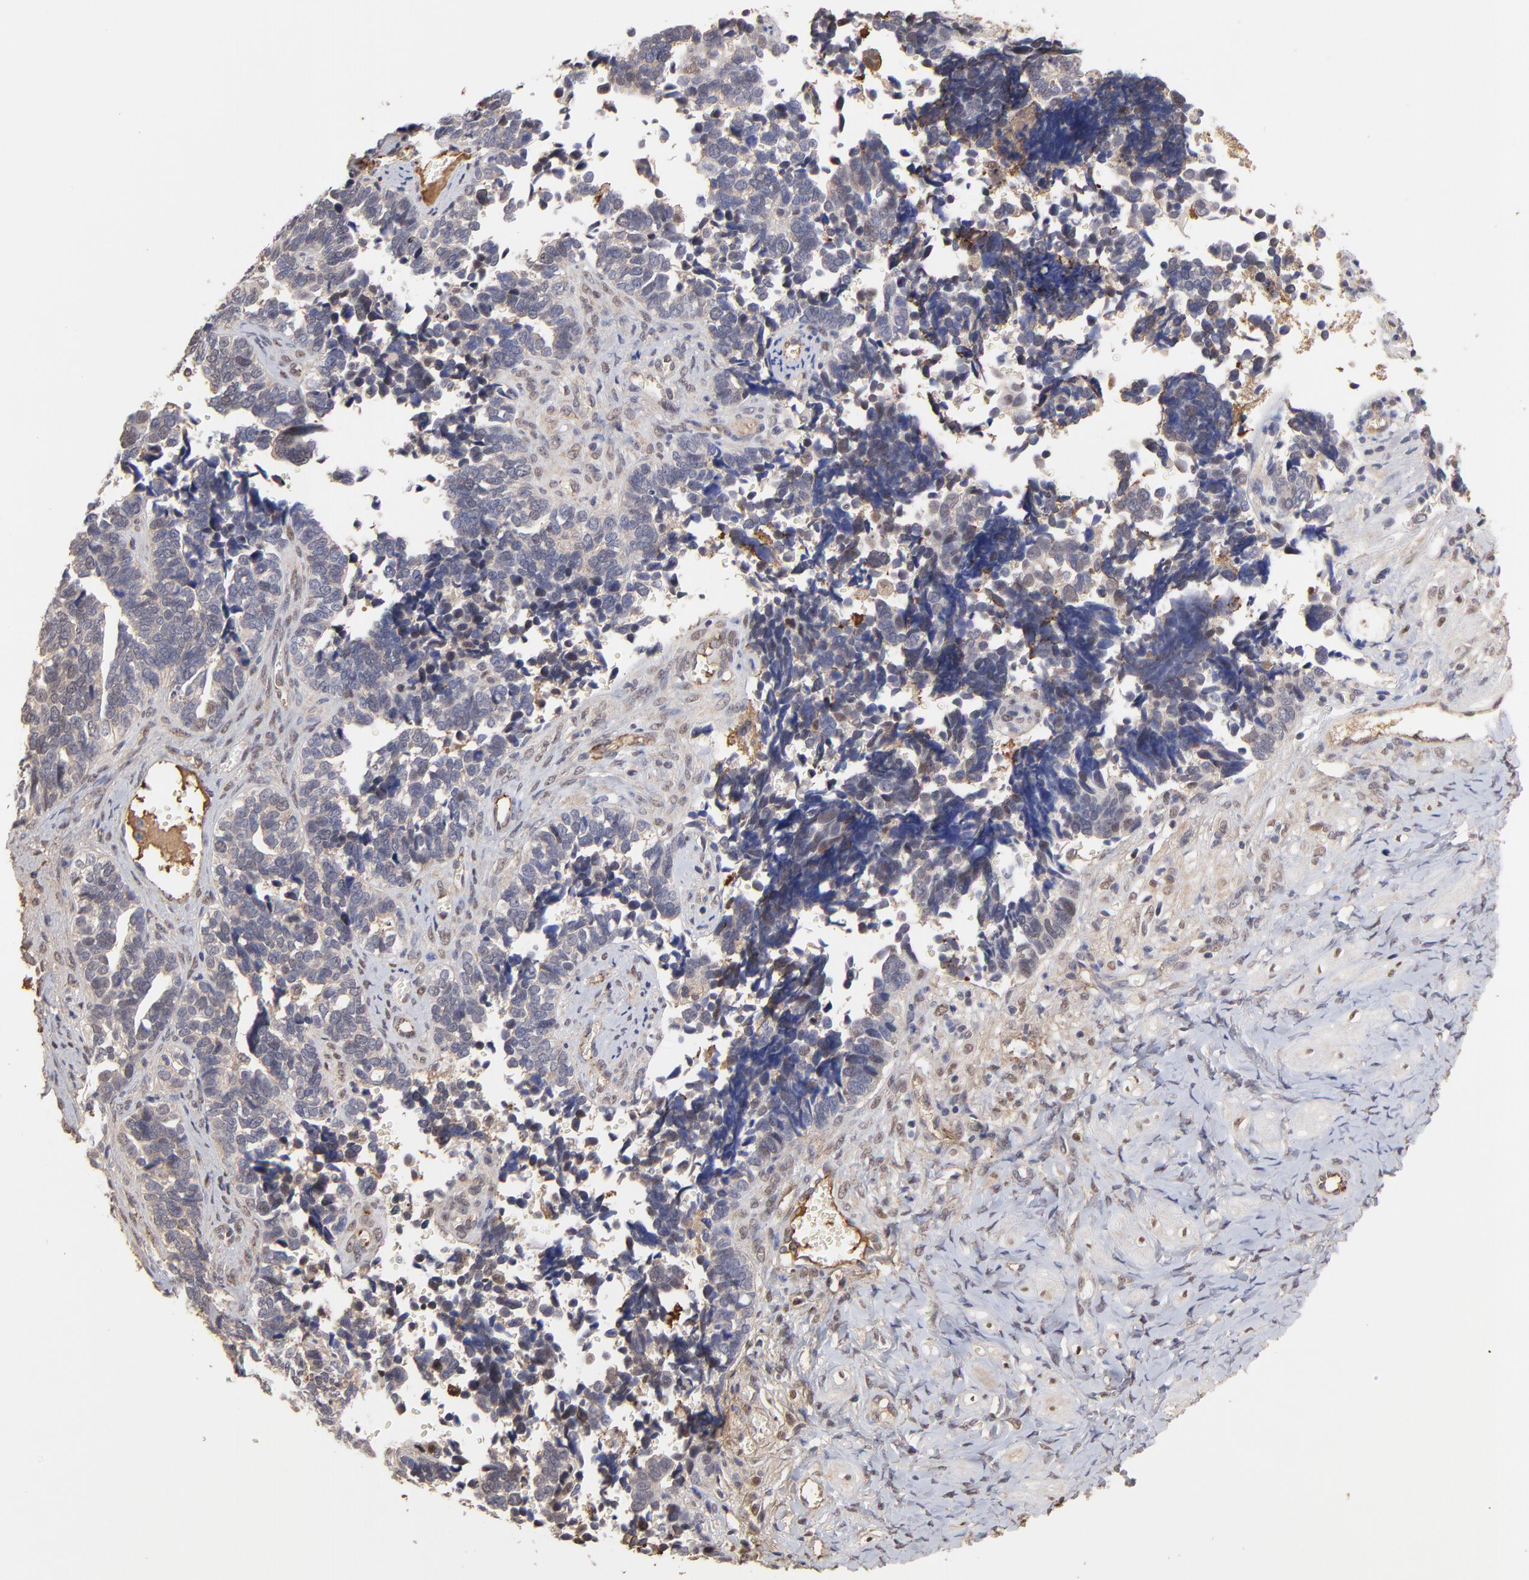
{"staining": {"intensity": "weak", "quantity": "<25%", "location": "nuclear"}, "tissue": "ovarian cancer", "cell_type": "Tumor cells", "image_type": "cancer", "snomed": [{"axis": "morphology", "description": "Cystadenocarcinoma, serous, NOS"}, {"axis": "topography", "description": "Ovary"}], "caption": "DAB (3,3'-diaminobenzidine) immunohistochemical staining of human ovarian cancer (serous cystadenocarcinoma) exhibits no significant expression in tumor cells.", "gene": "PSMD14", "patient": {"sex": "female", "age": 77}}